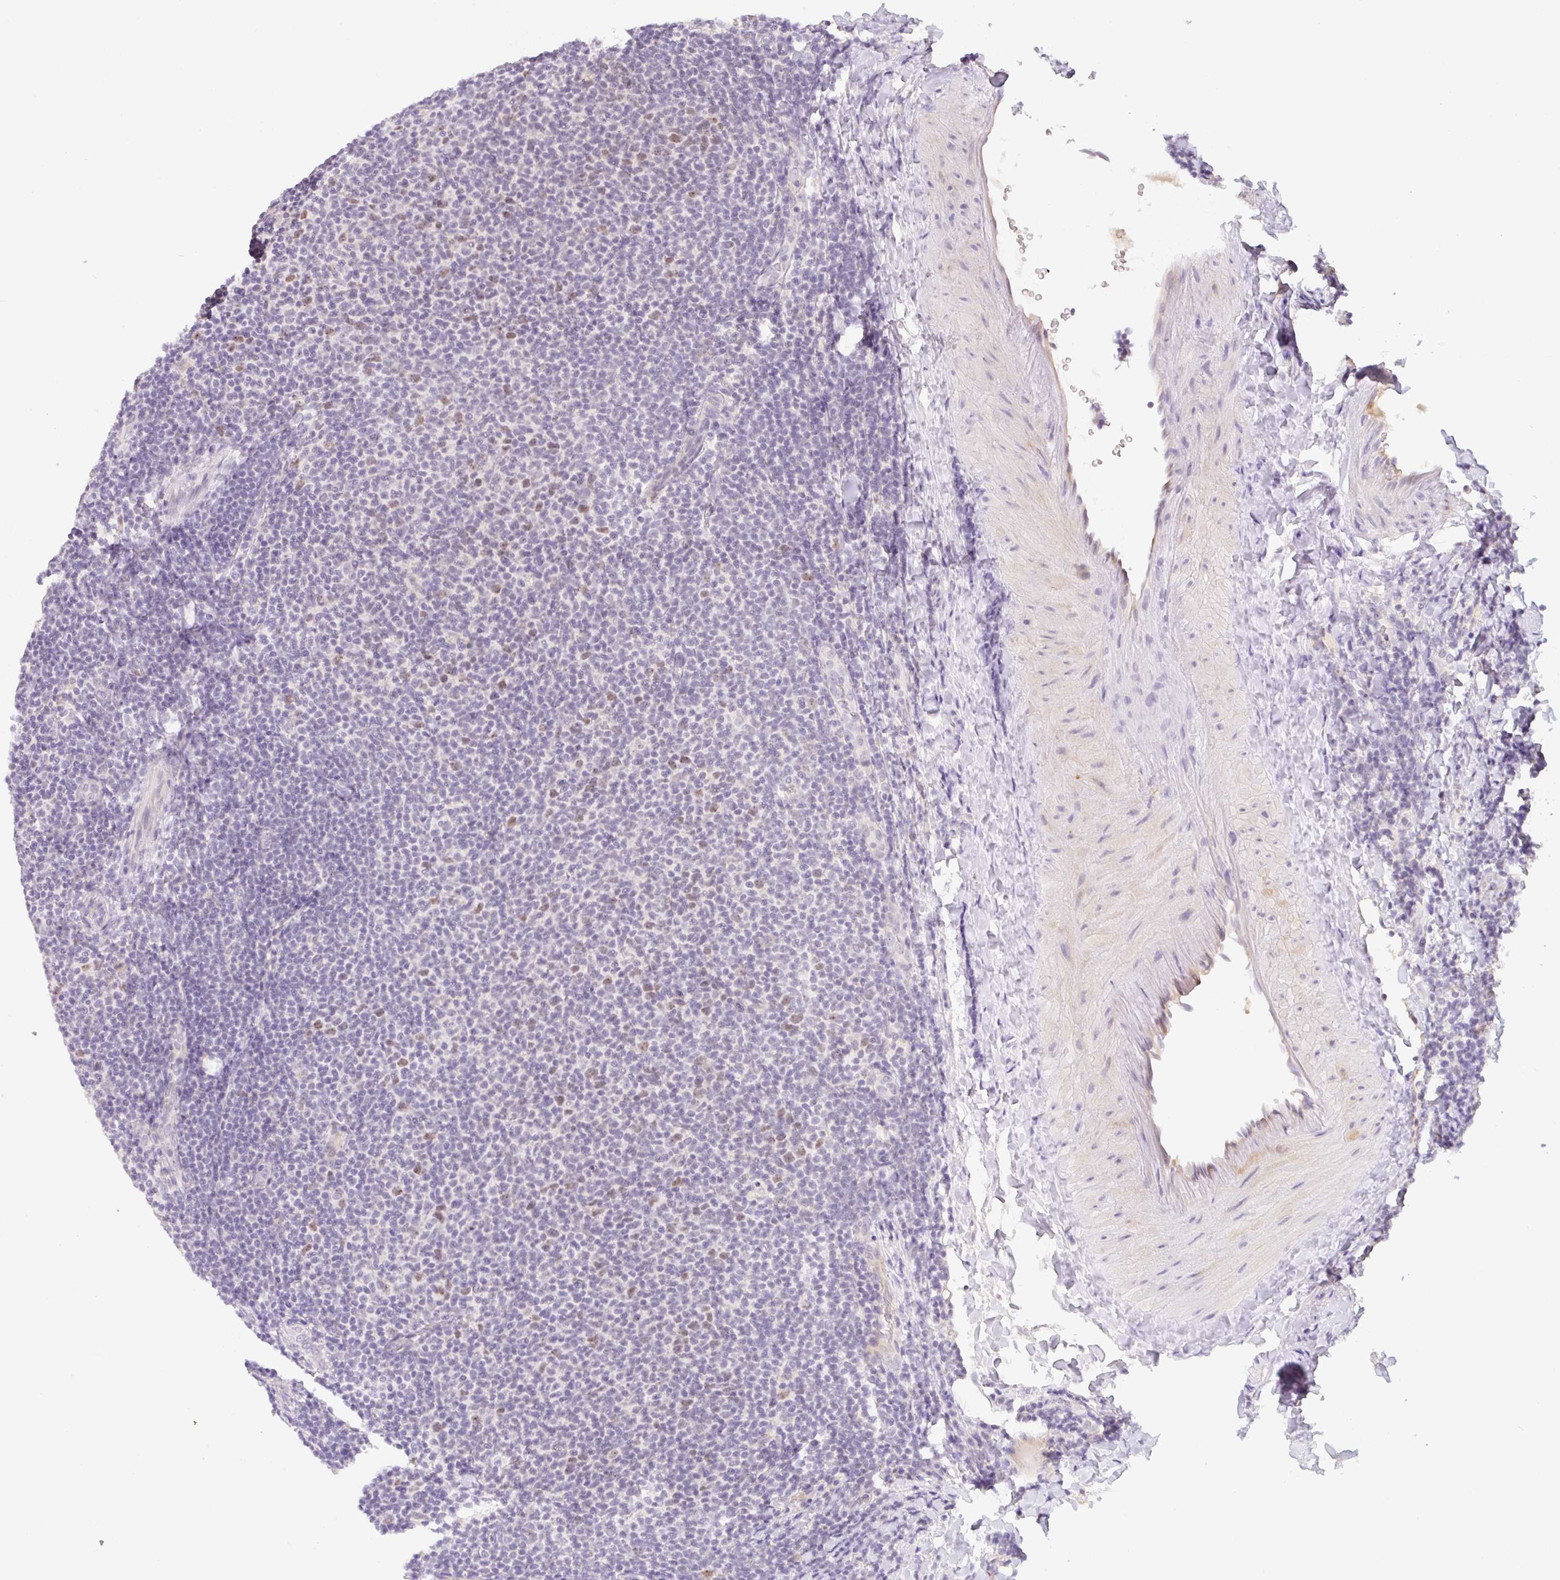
{"staining": {"intensity": "negative", "quantity": "none", "location": "none"}, "tissue": "lymphoma", "cell_type": "Tumor cells", "image_type": "cancer", "snomed": [{"axis": "morphology", "description": "Malignant lymphoma, non-Hodgkin's type, Low grade"}, {"axis": "topography", "description": "Lymph node"}], "caption": "Tumor cells are negative for protein expression in human lymphoma.", "gene": "MIA2", "patient": {"sex": "male", "age": 66}}